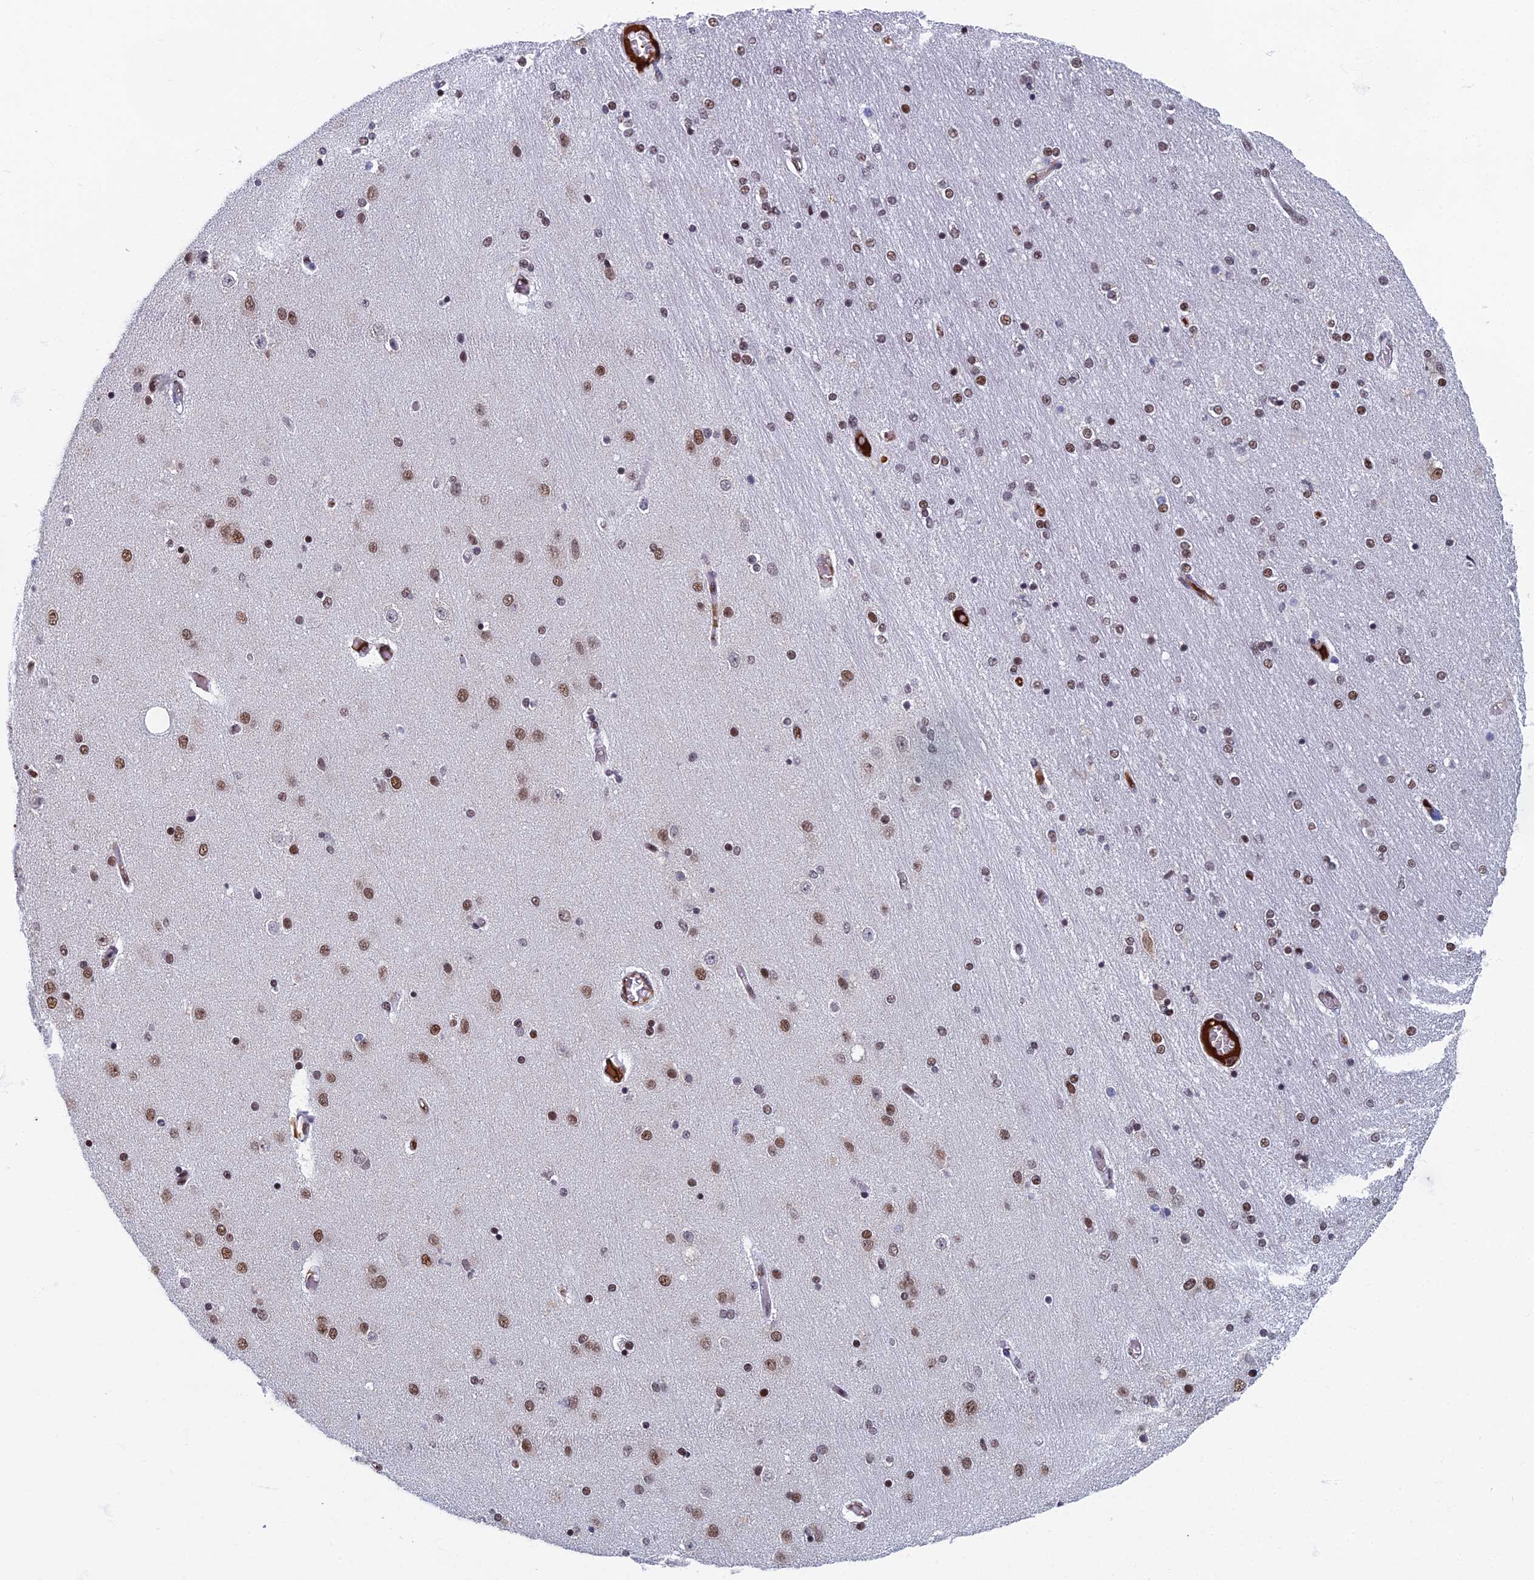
{"staining": {"intensity": "moderate", "quantity": "<25%", "location": "nuclear"}, "tissue": "hippocampus", "cell_type": "Glial cells", "image_type": "normal", "snomed": [{"axis": "morphology", "description": "Normal tissue, NOS"}, {"axis": "topography", "description": "Hippocampus"}], "caption": "Protein analysis of benign hippocampus exhibits moderate nuclear expression in approximately <25% of glial cells. Immunohistochemistry stains the protein in brown and the nuclei are stained blue.", "gene": "TAF13", "patient": {"sex": "female", "age": 54}}